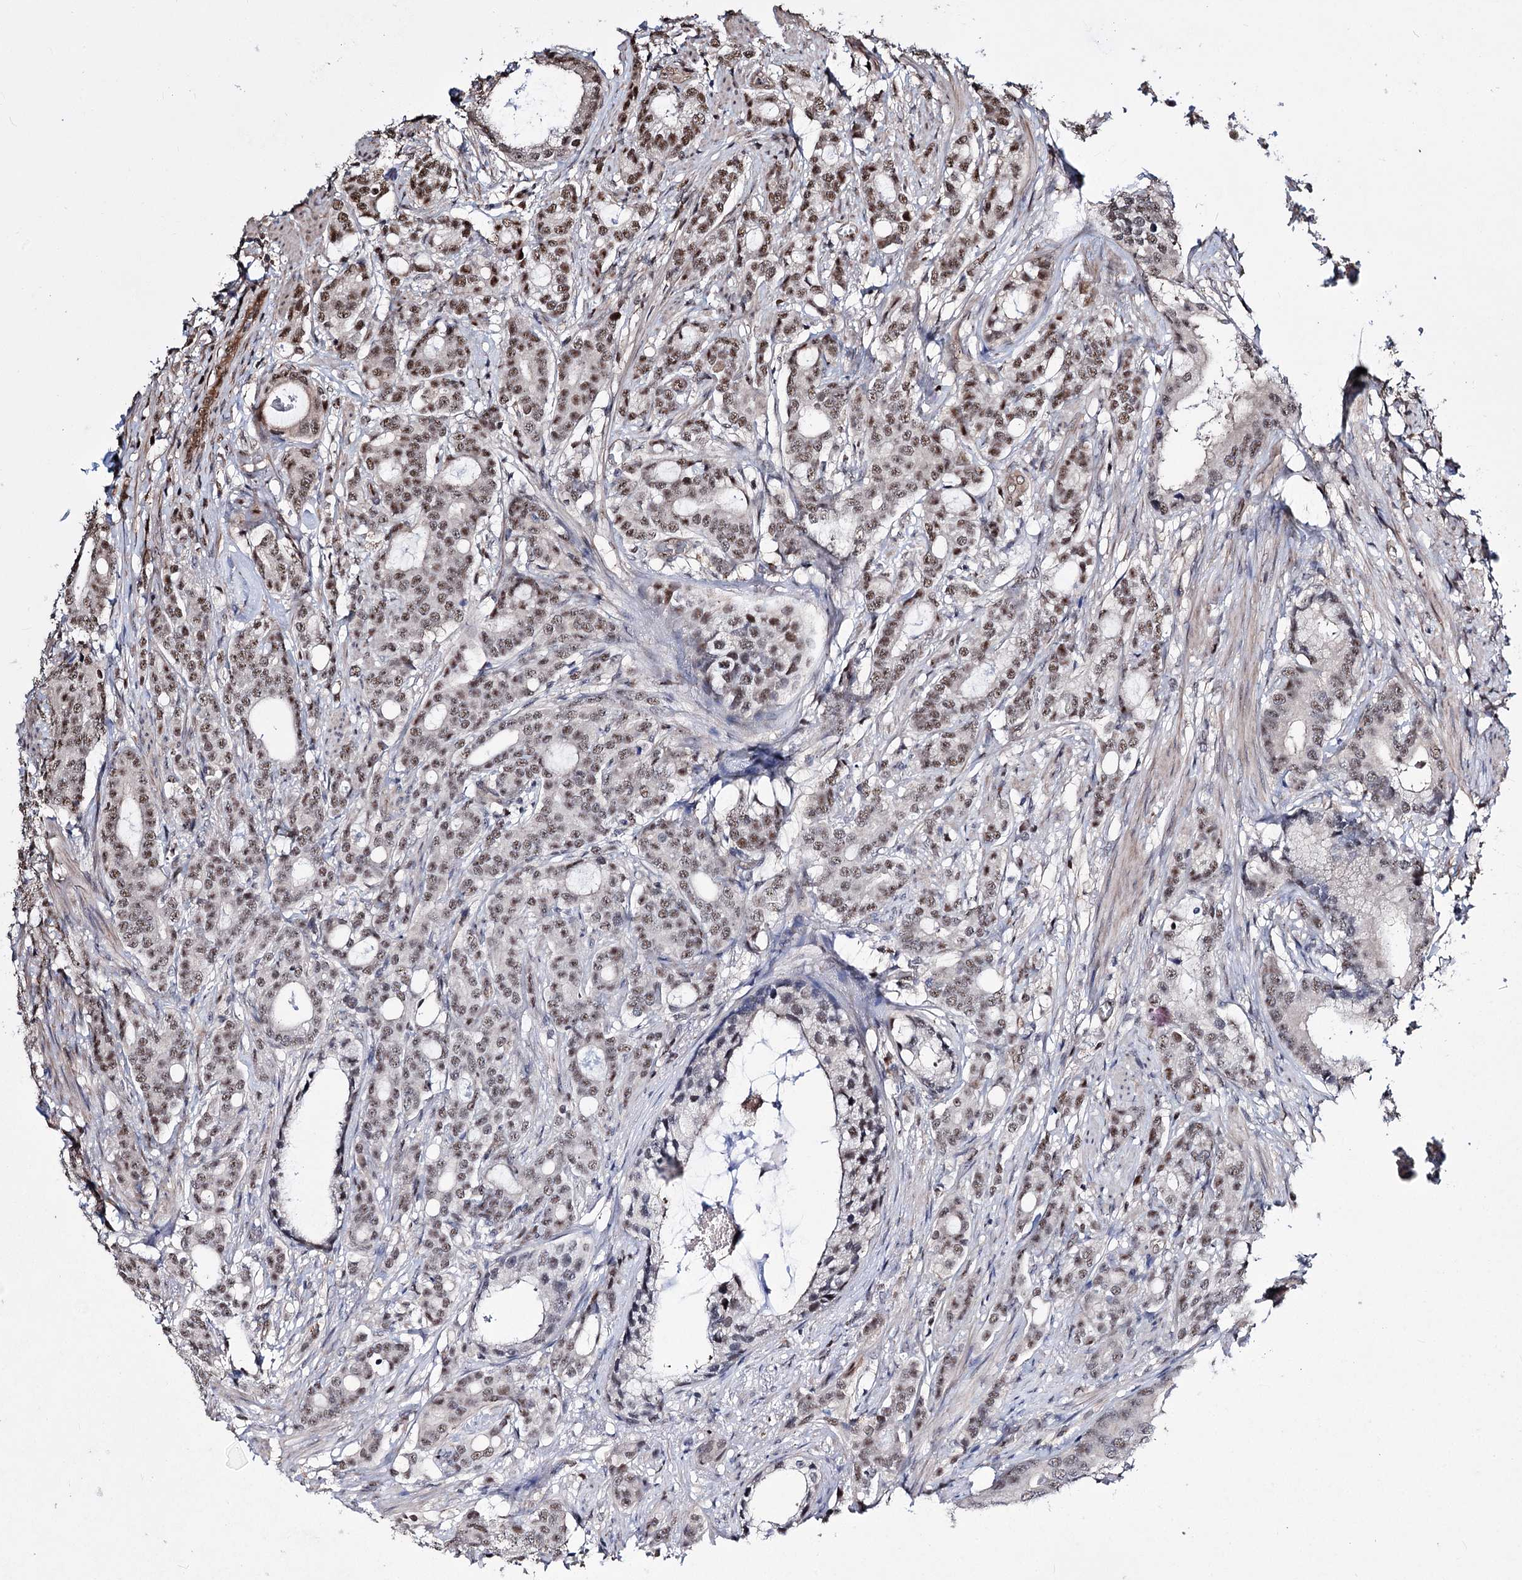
{"staining": {"intensity": "moderate", "quantity": ">75%", "location": "nuclear"}, "tissue": "prostate cancer", "cell_type": "Tumor cells", "image_type": "cancer", "snomed": [{"axis": "morphology", "description": "Adenocarcinoma, Low grade"}, {"axis": "topography", "description": "Prostate"}], "caption": "Human prostate cancer (adenocarcinoma (low-grade)) stained with a brown dye exhibits moderate nuclear positive expression in about >75% of tumor cells.", "gene": "CHMP7", "patient": {"sex": "male", "age": 71}}